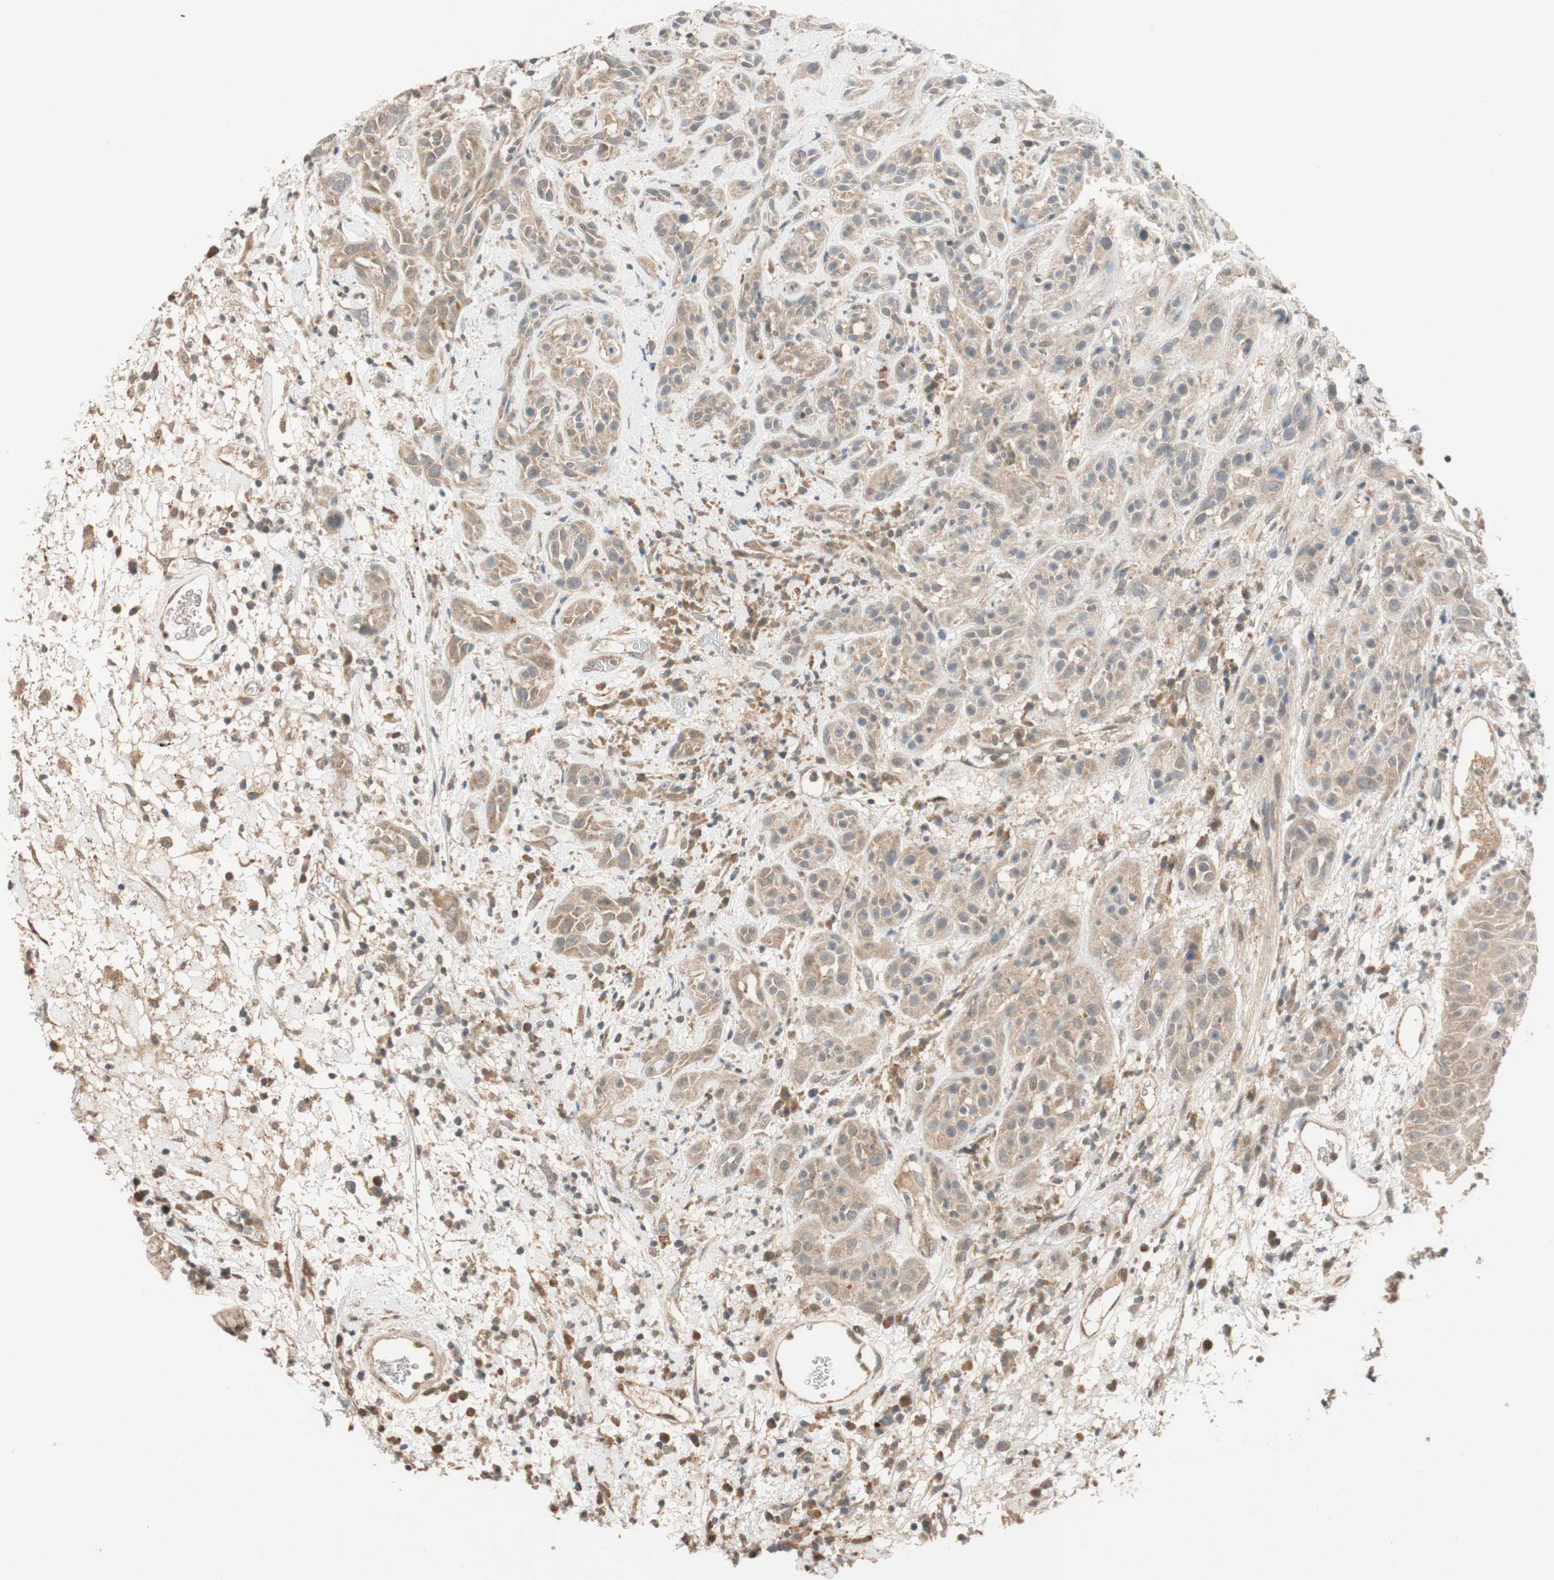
{"staining": {"intensity": "weak", "quantity": ">75%", "location": "cytoplasmic/membranous"}, "tissue": "head and neck cancer", "cell_type": "Tumor cells", "image_type": "cancer", "snomed": [{"axis": "morphology", "description": "Squamous cell carcinoma, NOS"}, {"axis": "topography", "description": "Head-Neck"}], "caption": "Head and neck cancer (squamous cell carcinoma) was stained to show a protein in brown. There is low levels of weak cytoplasmic/membranous staining in approximately >75% of tumor cells.", "gene": "GLB1", "patient": {"sex": "male", "age": 62}}